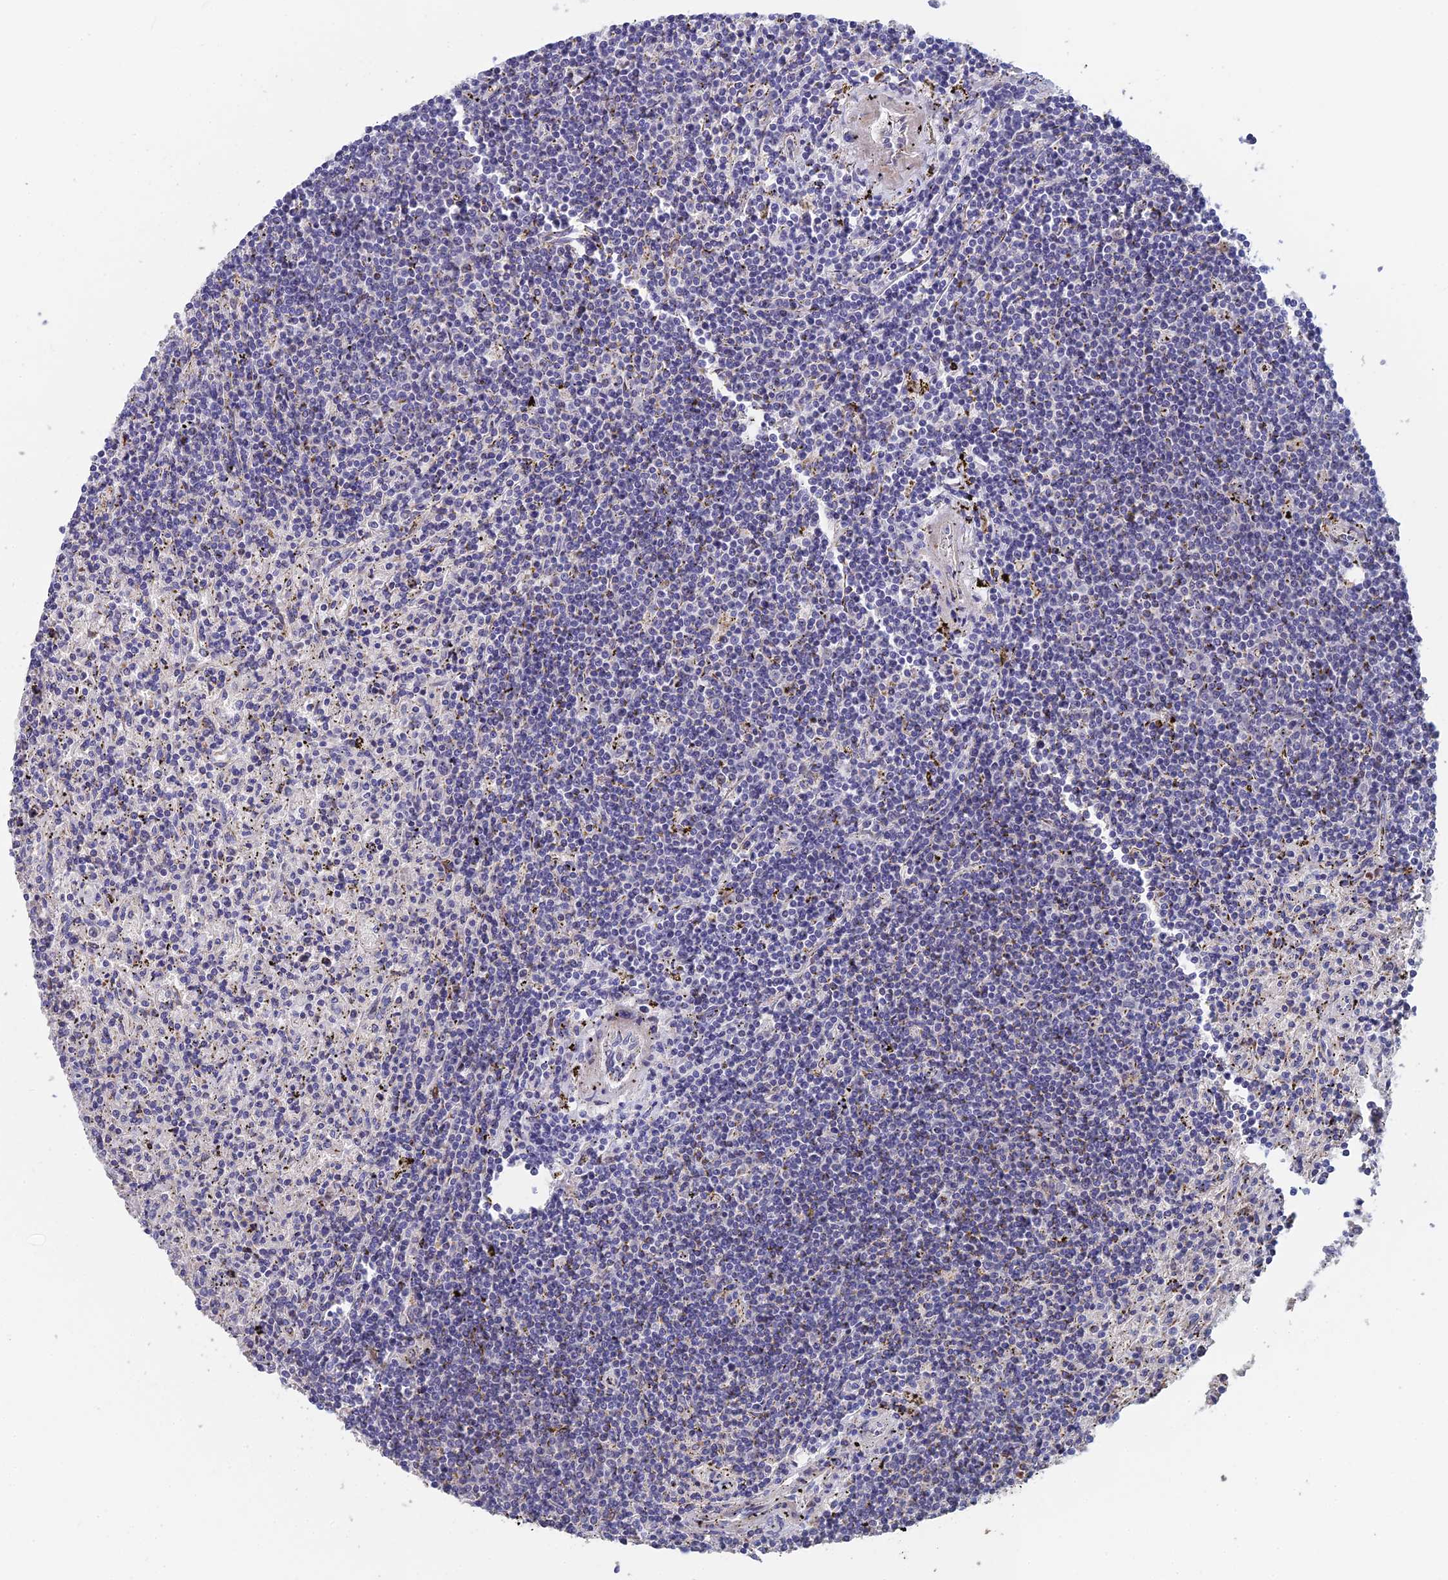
{"staining": {"intensity": "negative", "quantity": "none", "location": "none"}, "tissue": "lymphoma", "cell_type": "Tumor cells", "image_type": "cancer", "snomed": [{"axis": "morphology", "description": "Malignant lymphoma, non-Hodgkin's type, Low grade"}, {"axis": "topography", "description": "Spleen"}], "caption": "Immunohistochemical staining of malignant lymphoma, non-Hodgkin's type (low-grade) shows no significant expression in tumor cells.", "gene": "GIPC1", "patient": {"sex": "male", "age": 76}}